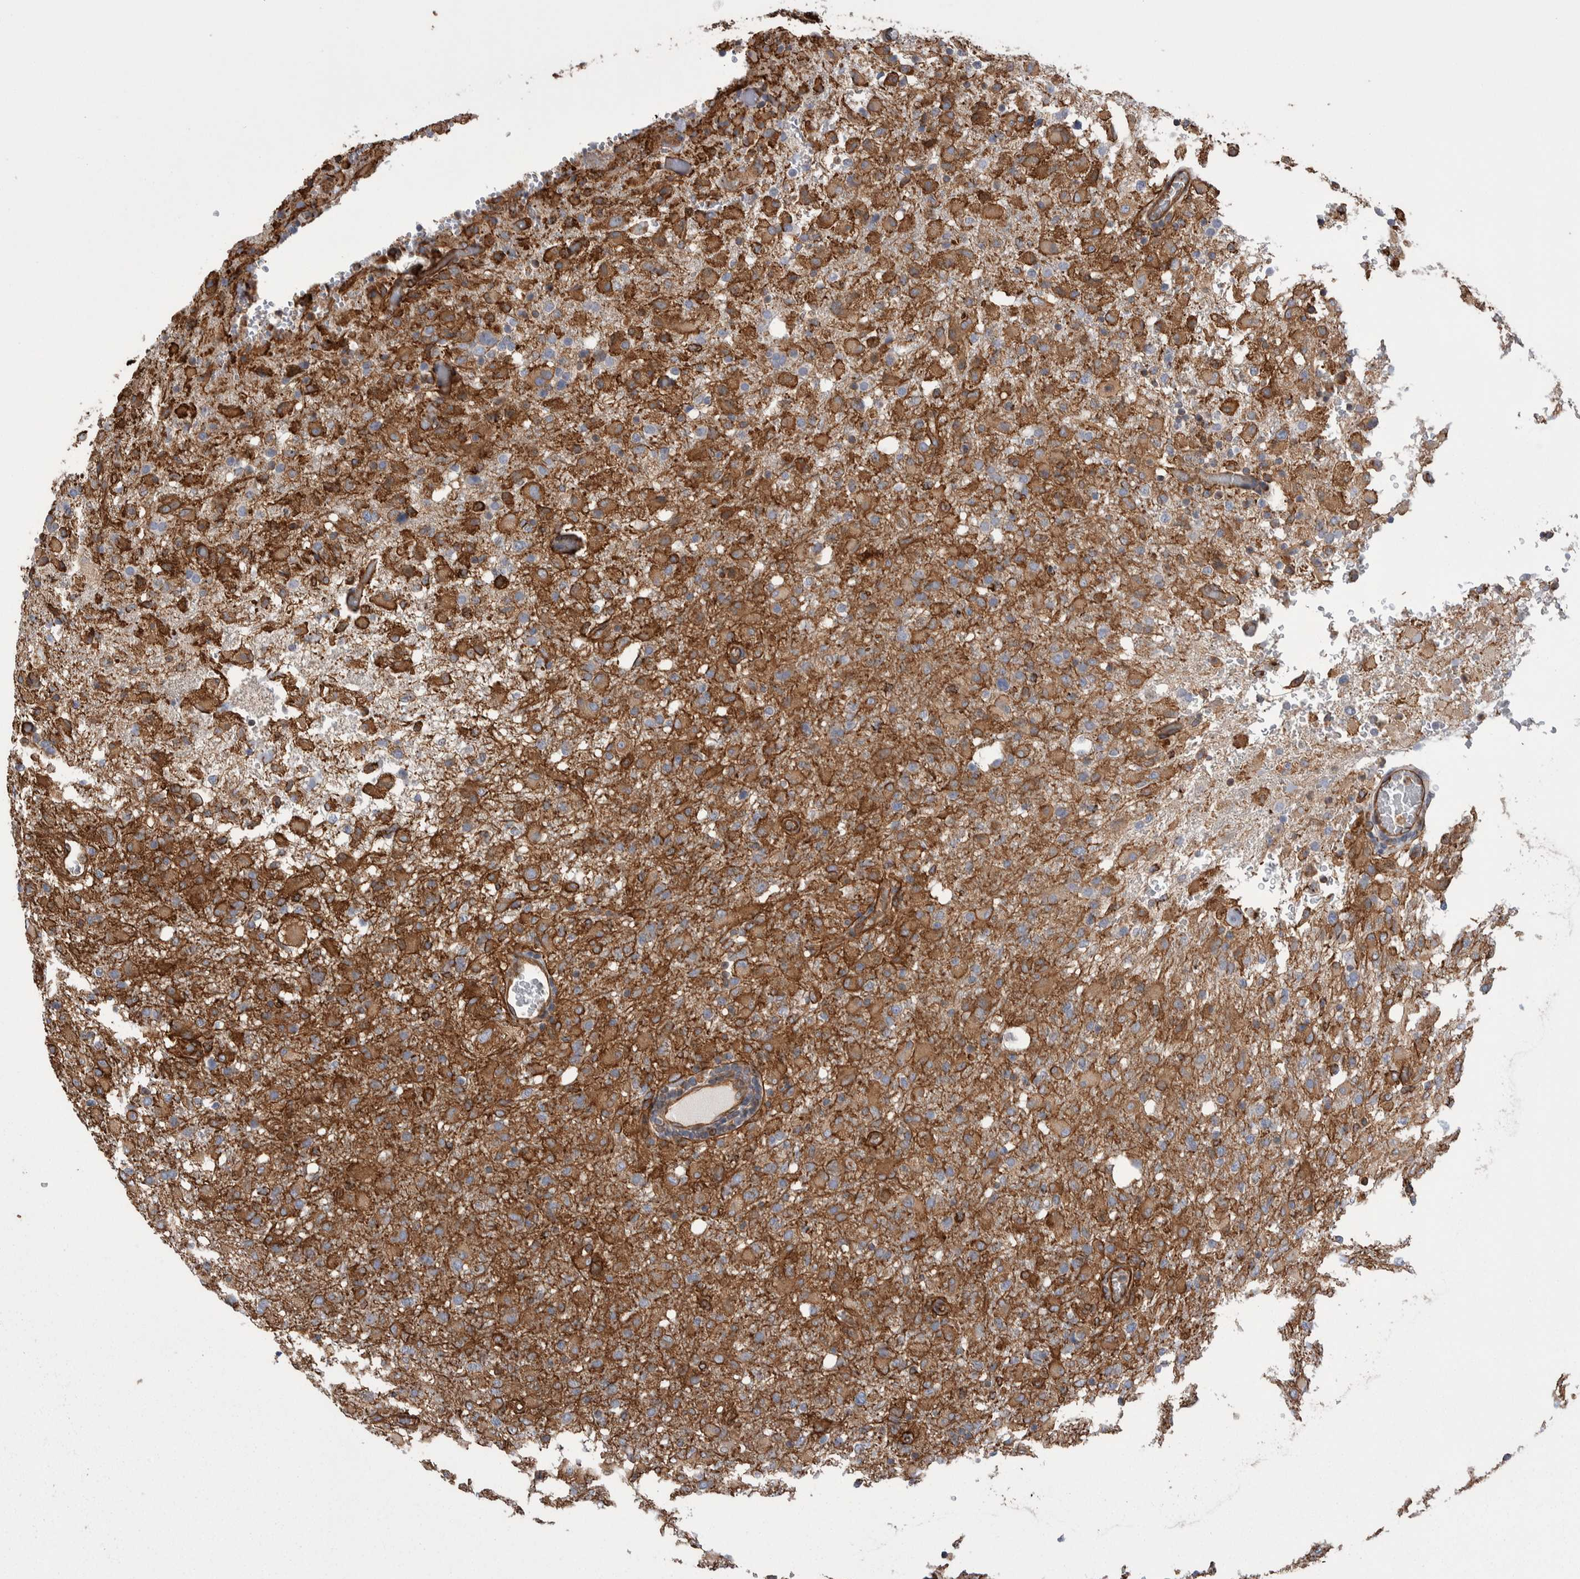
{"staining": {"intensity": "strong", "quantity": ">75%", "location": "cytoplasmic/membranous"}, "tissue": "glioma", "cell_type": "Tumor cells", "image_type": "cancer", "snomed": [{"axis": "morphology", "description": "Glioma, malignant, High grade"}, {"axis": "topography", "description": "Brain"}], "caption": "Approximately >75% of tumor cells in malignant glioma (high-grade) reveal strong cytoplasmic/membranous protein expression as visualized by brown immunohistochemical staining.", "gene": "KIF12", "patient": {"sex": "female", "age": 57}}